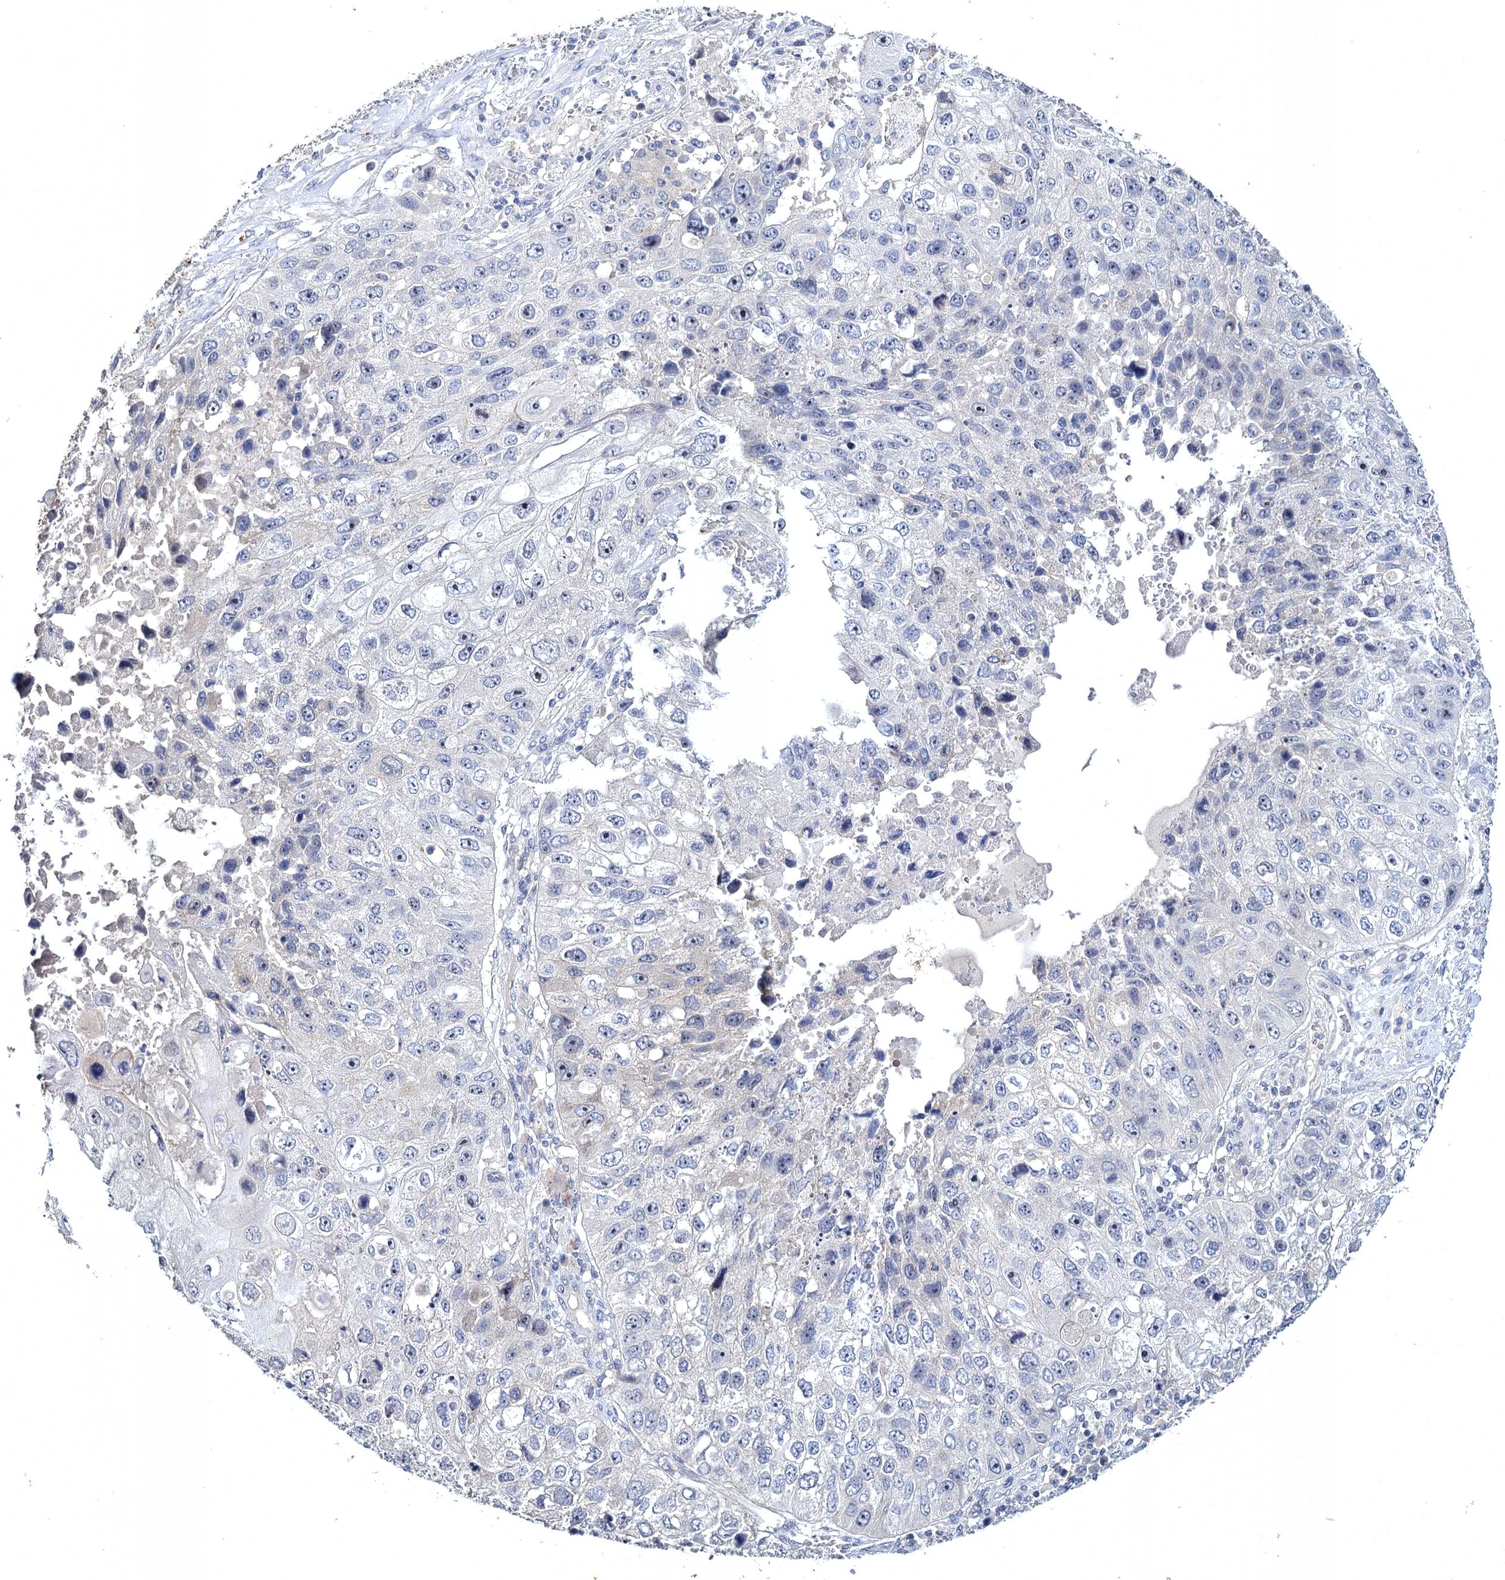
{"staining": {"intensity": "negative", "quantity": "none", "location": "none"}, "tissue": "lung cancer", "cell_type": "Tumor cells", "image_type": "cancer", "snomed": [{"axis": "morphology", "description": "Squamous cell carcinoma, NOS"}, {"axis": "topography", "description": "Lung"}], "caption": "Protein analysis of lung squamous cell carcinoma shows no significant staining in tumor cells.", "gene": "ATP9A", "patient": {"sex": "male", "age": 61}}